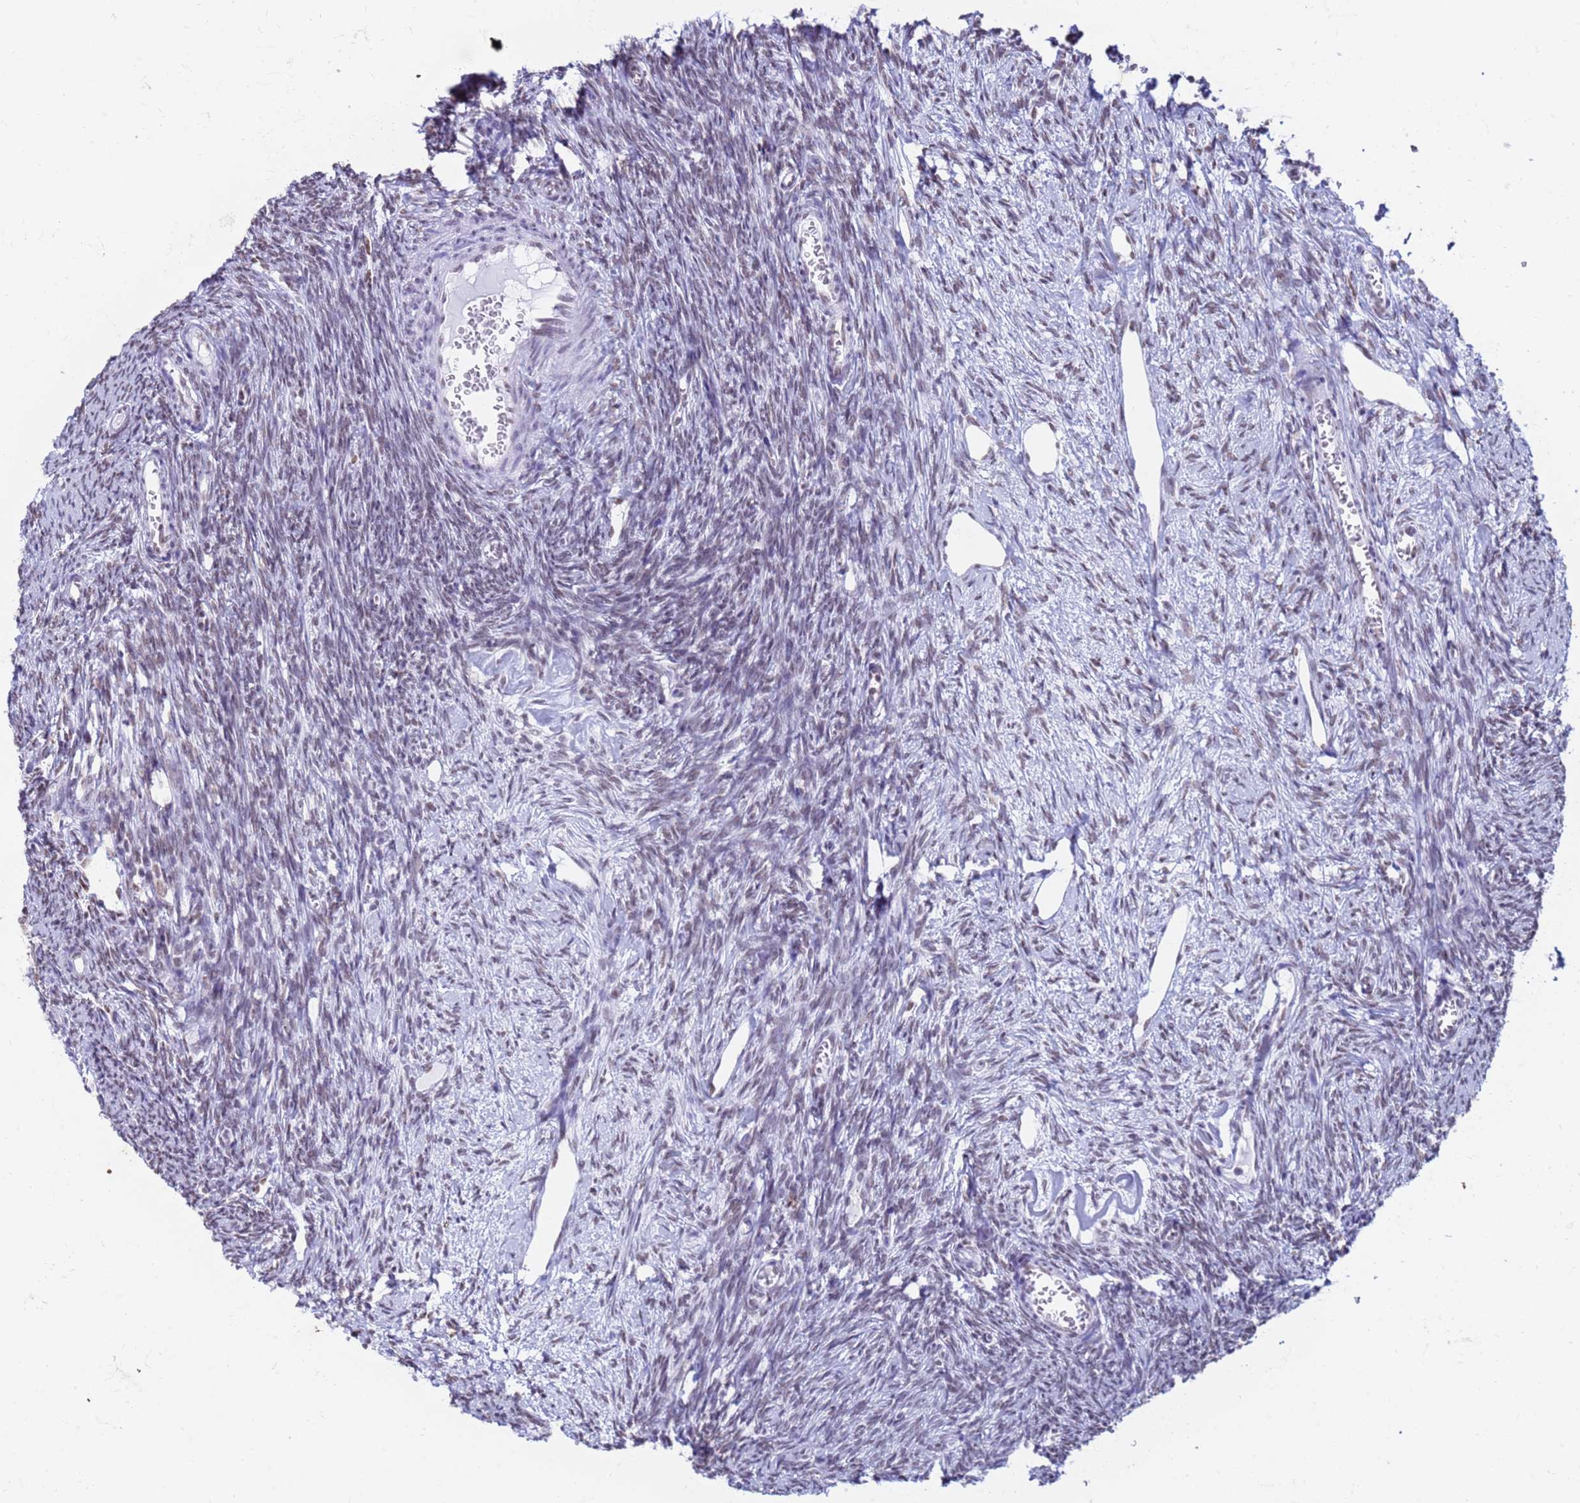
{"staining": {"intensity": "moderate", "quantity": ">75%", "location": "nuclear"}, "tissue": "ovary", "cell_type": "Follicle cells", "image_type": "normal", "snomed": [{"axis": "morphology", "description": "Normal tissue, NOS"}, {"axis": "topography", "description": "Ovary"}], "caption": "Protein analysis of normal ovary exhibits moderate nuclear expression in approximately >75% of follicle cells. (brown staining indicates protein expression, while blue staining denotes nuclei).", "gene": "FAM170B", "patient": {"sex": "female", "age": 44}}